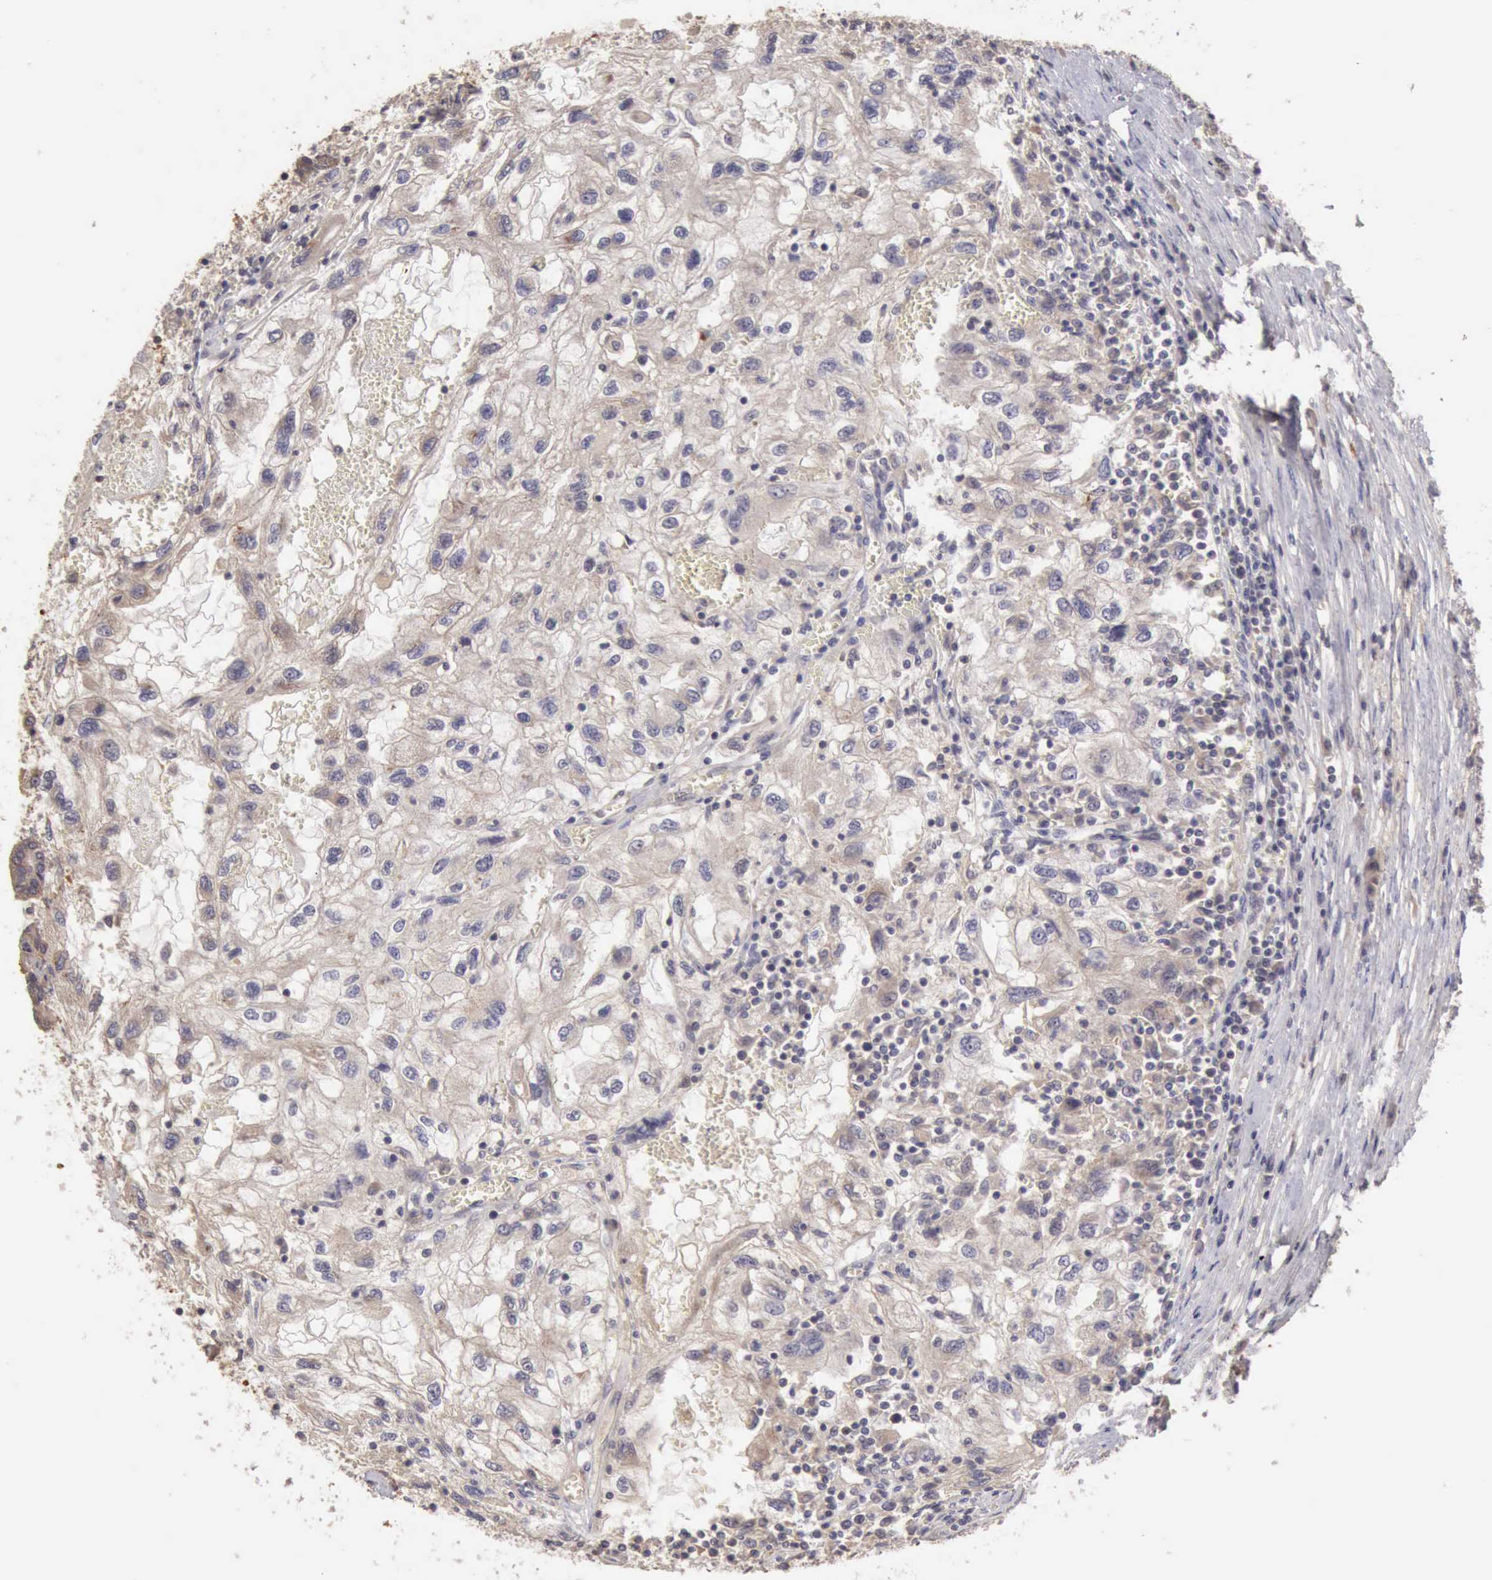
{"staining": {"intensity": "negative", "quantity": "none", "location": "none"}, "tissue": "renal cancer", "cell_type": "Tumor cells", "image_type": "cancer", "snomed": [{"axis": "morphology", "description": "Normal tissue, NOS"}, {"axis": "morphology", "description": "Adenocarcinoma, NOS"}, {"axis": "topography", "description": "Kidney"}], "caption": "An image of human renal adenocarcinoma is negative for staining in tumor cells. (DAB (3,3'-diaminobenzidine) IHC visualized using brightfield microscopy, high magnification).", "gene": "BMX", "patient": {"sex": "male", "age": 71}}